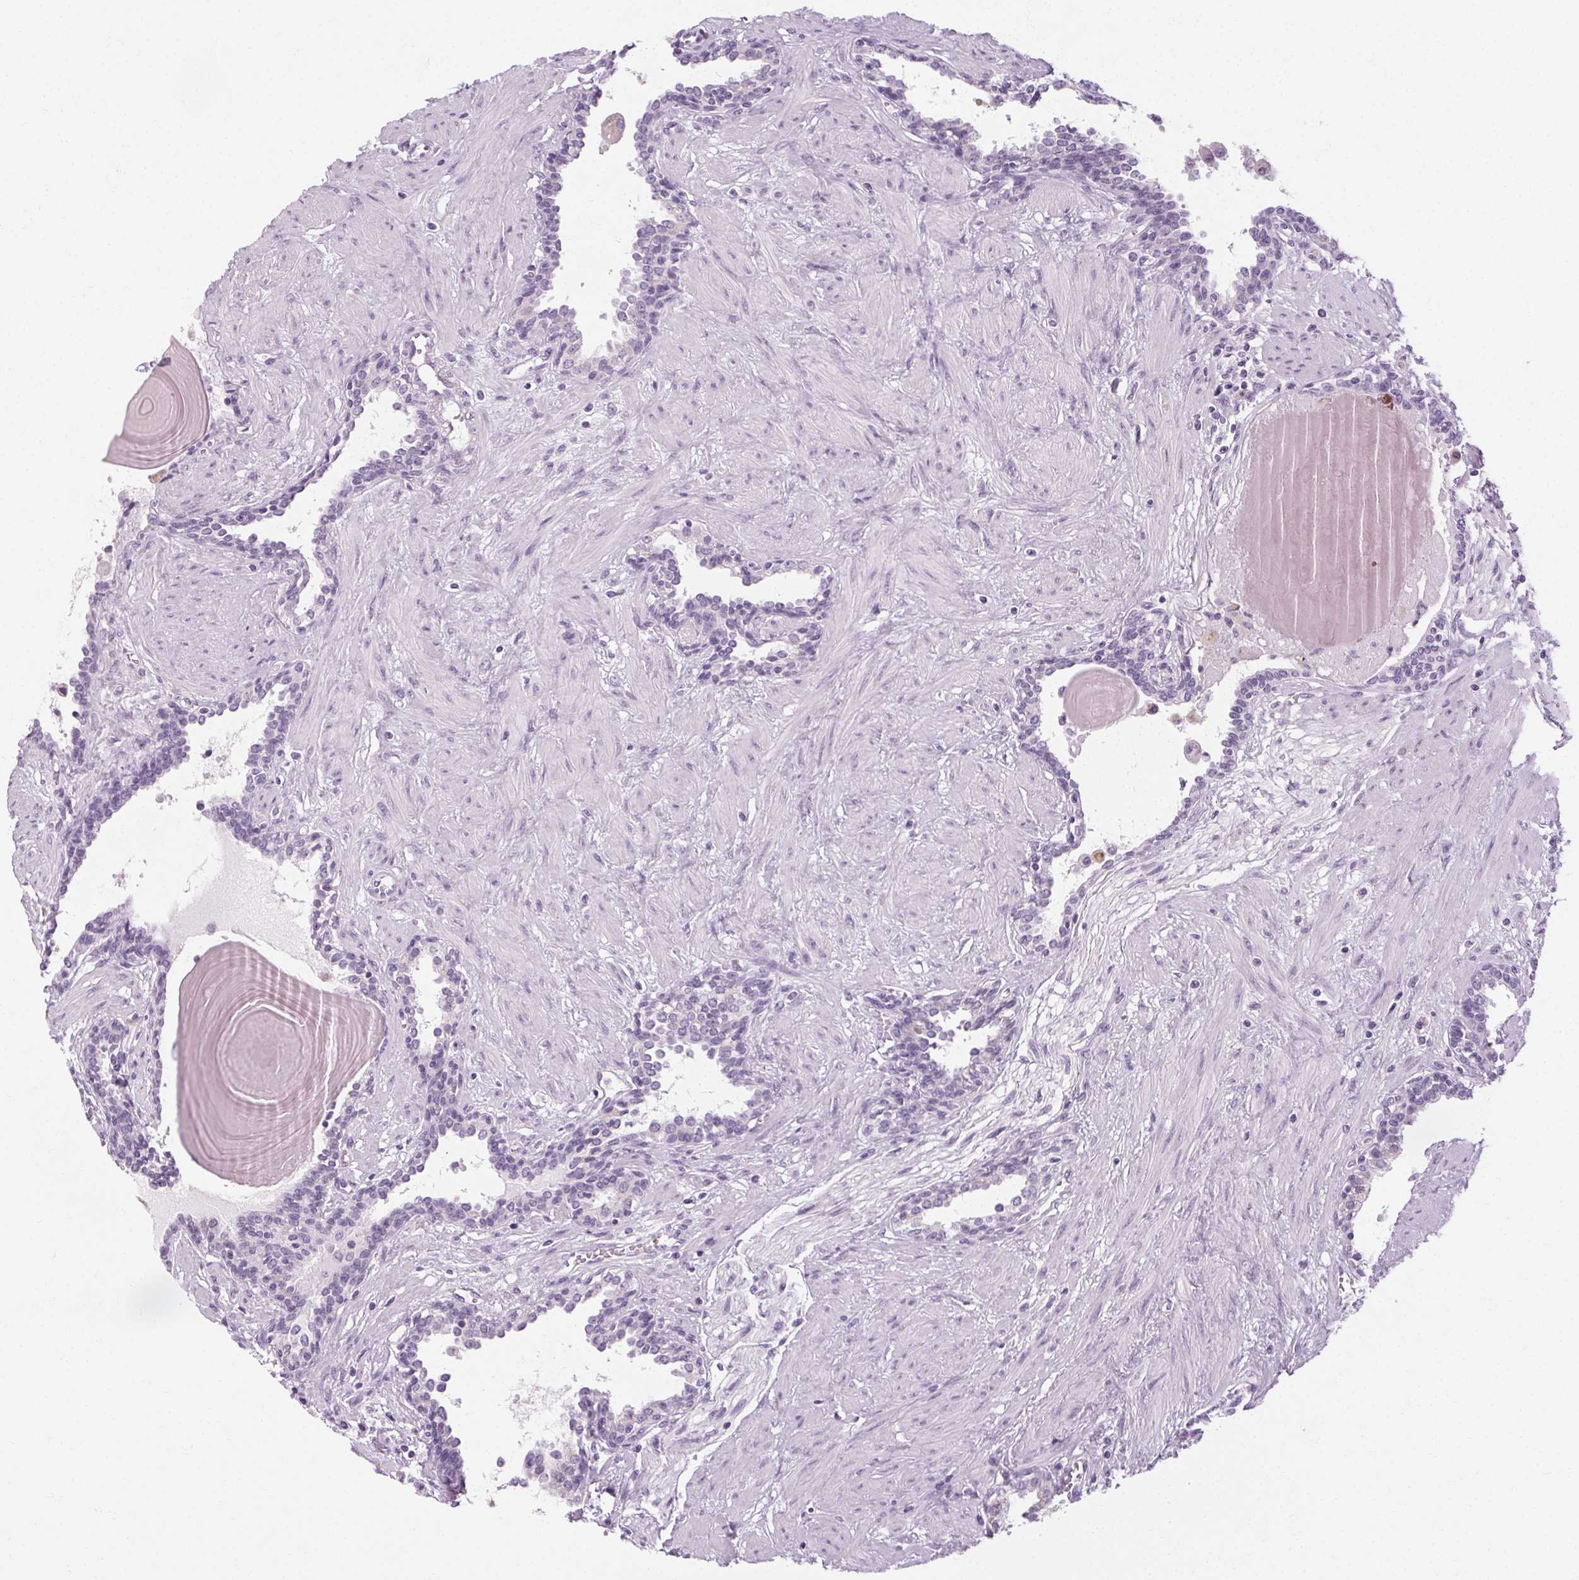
{"staining": {"intensity": "negative", "quantity": "none", "location": "none"}, "tissue": "prostate", "cell_type": "Glandular cells", "image_type": "normal", "snomed": [{"axis": "morphology", "description": "Normal tissue, NOS"}, {"axis": "topography", "description": "Prostate"}], "caption": "Glandular cells show no significant protein expression in benign prostate. The staining was performed using DAB to visualize the protein expression in brown, while the nuclei were stained in blue with hematoxylin (Magnification: 20x).", "gene": "POMC", "patient": {"sex": "male", "age": 55}}